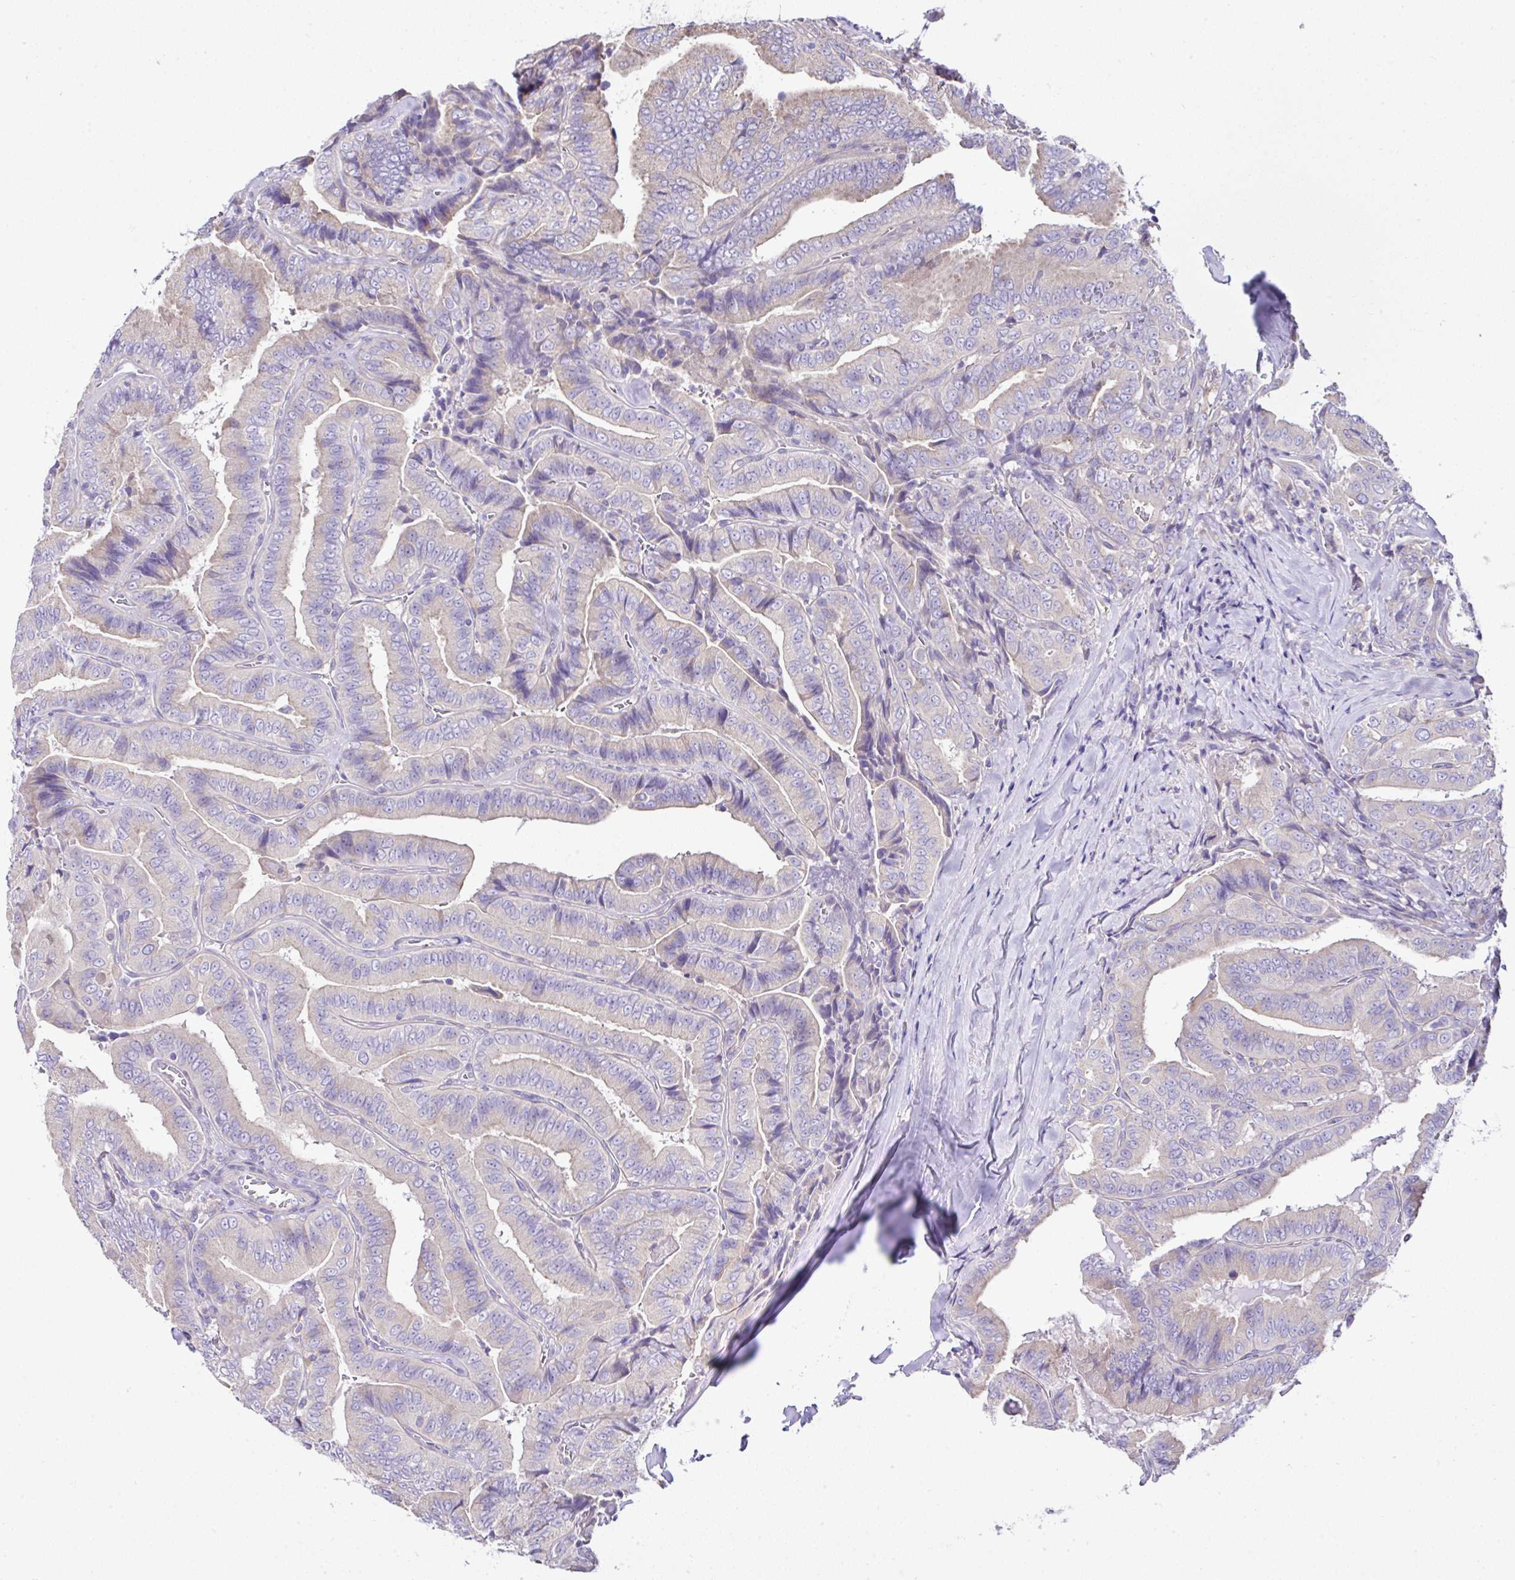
{"staining": {"intensity": "weak", "quantity": "<25%", "location": "cytoplasmic/membranous"}, "tissue": "thyroid cancer", "cell_type": "Tumor cells", "image_type": "cancer", "snomed": [{"axis": "morphology", "description": "Papillary adenocarcinoma, NOS"}, {"axis": "topography", "description": "Thyroid gland"}], "caption": "DAB immunohistochemical staining of thyroid cancer displays no significant expression in tumor cells.", "gene": "OR4P4", "patient": {"sex": "male", "age": 61}}